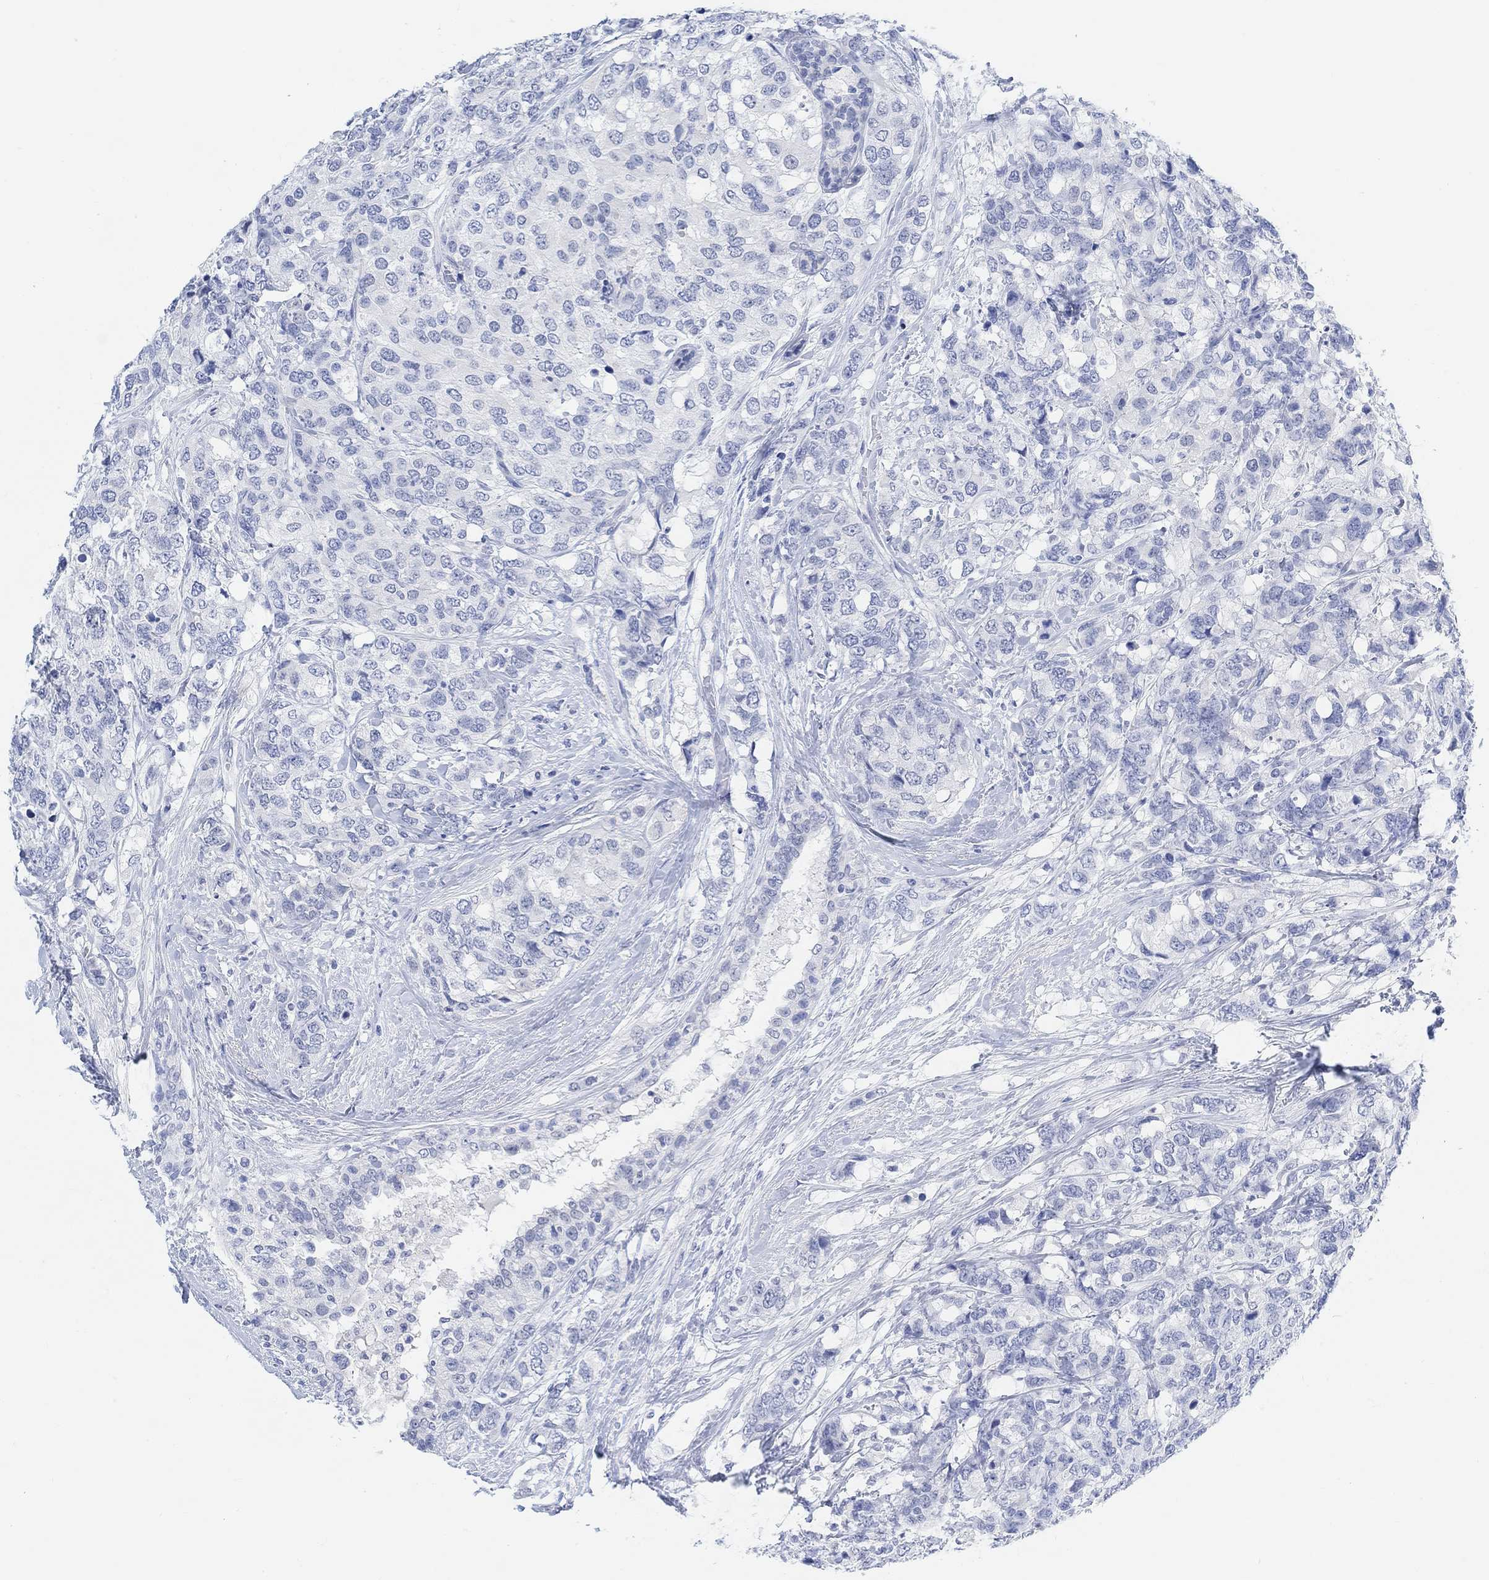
{"staining": {"intensity": "negative", "quantity": "none", "location": "none"}, "tissue": "breast cancer", "cell_type": "Tumor cells", "image_type": "cancer", "snomed": [{"axis": "morphology", "description": "Lobular carcinoma"}, {"axis": "topography", "description": "Breast"}], "caption": "High magnification brightfield microscopy of breast cancer stained with DAB (3,3'-diaminobenzidine) (brown) and counterstained with hematoxylin (blue): tumor cells show no significant staining.", "gene": "ENO4", "patient": {"sex": "female", "age": 59}}